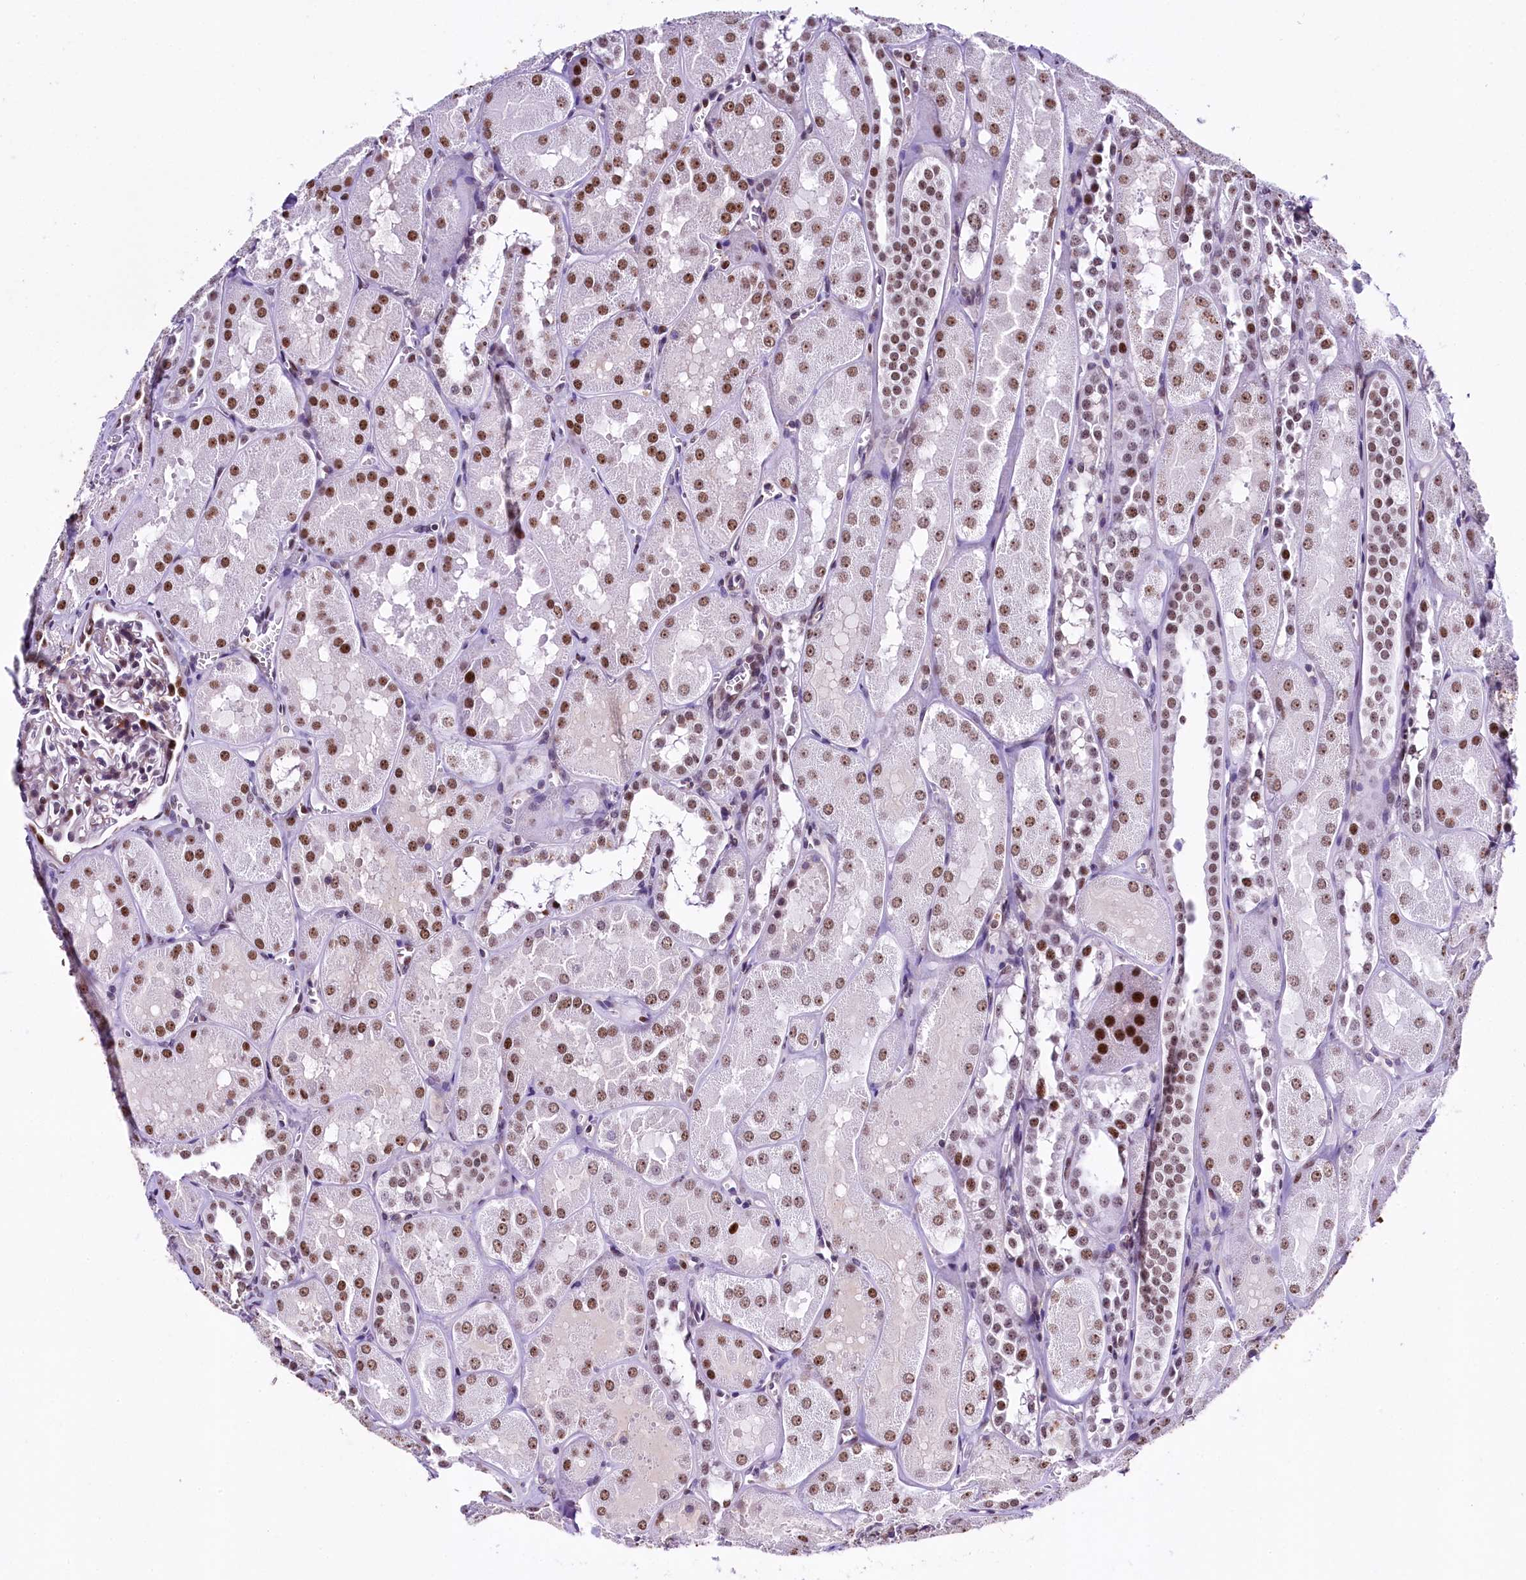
{"staining": {"intensity": "moderate", "quantity": "<25%", "location": "nuclear"}, "tissue": "kidney", "cell_type": "Cells in glomeruli", "image_type": "normal", "snomed": [{"axis": "morphology", "description": "Normal tissue, NOS"}, {"axis": "topography", "description": "Kidney"}, {"axis": "topography", "description": "Urinary bladder"}], "caption": "Protein staining of normal kidney reveals moderate nuclear positivity in about <25% of cells in glomeruli.", "gene": "SAMD10", "patient": {"sex": "male", "age": 16}}